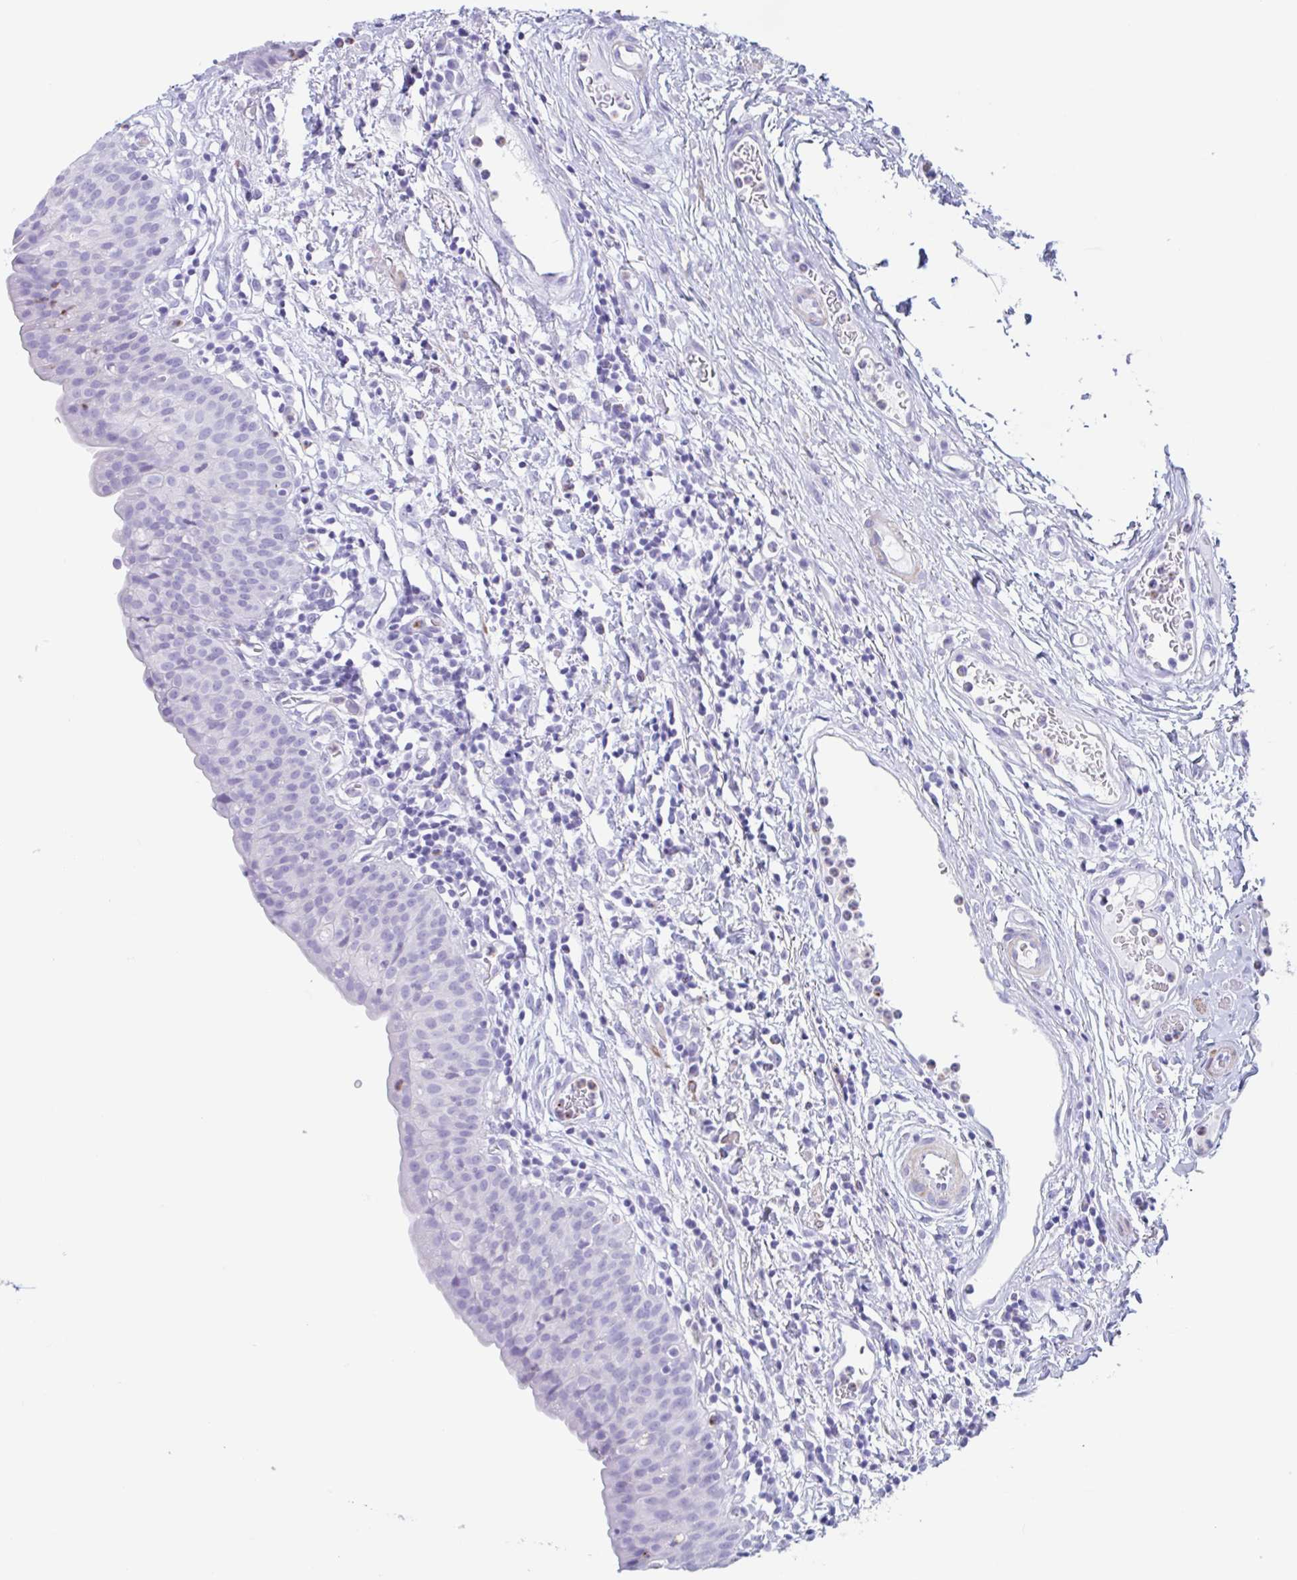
{"staining": {"intensity": "negative", "quantity": "none", "location": "none"}, "tissue": "urinary bladder", "cell_type": "Urothelial cells", "image_type": "normal", "snomed": [{"axis": "morphology", "description": "Normal tissue, NOS"}, {"axis": "morphology", "description": "Inflammation, NOS"}, {"axis": "topography", "description": "Urinary bladder"}], "caption": "Immunohistochemistry photomicrograph of benign human urinary bladder stained for a protein (brown), which displays no expression in urothelial cells. The staining was performed using DAB to visualize the protein expression in brown, while the nuclei were stained in blue with hematoxylin (Magnification: 20x).", "gene": "TAS2R41", "patient": {"sex": "male", "age": 57}}